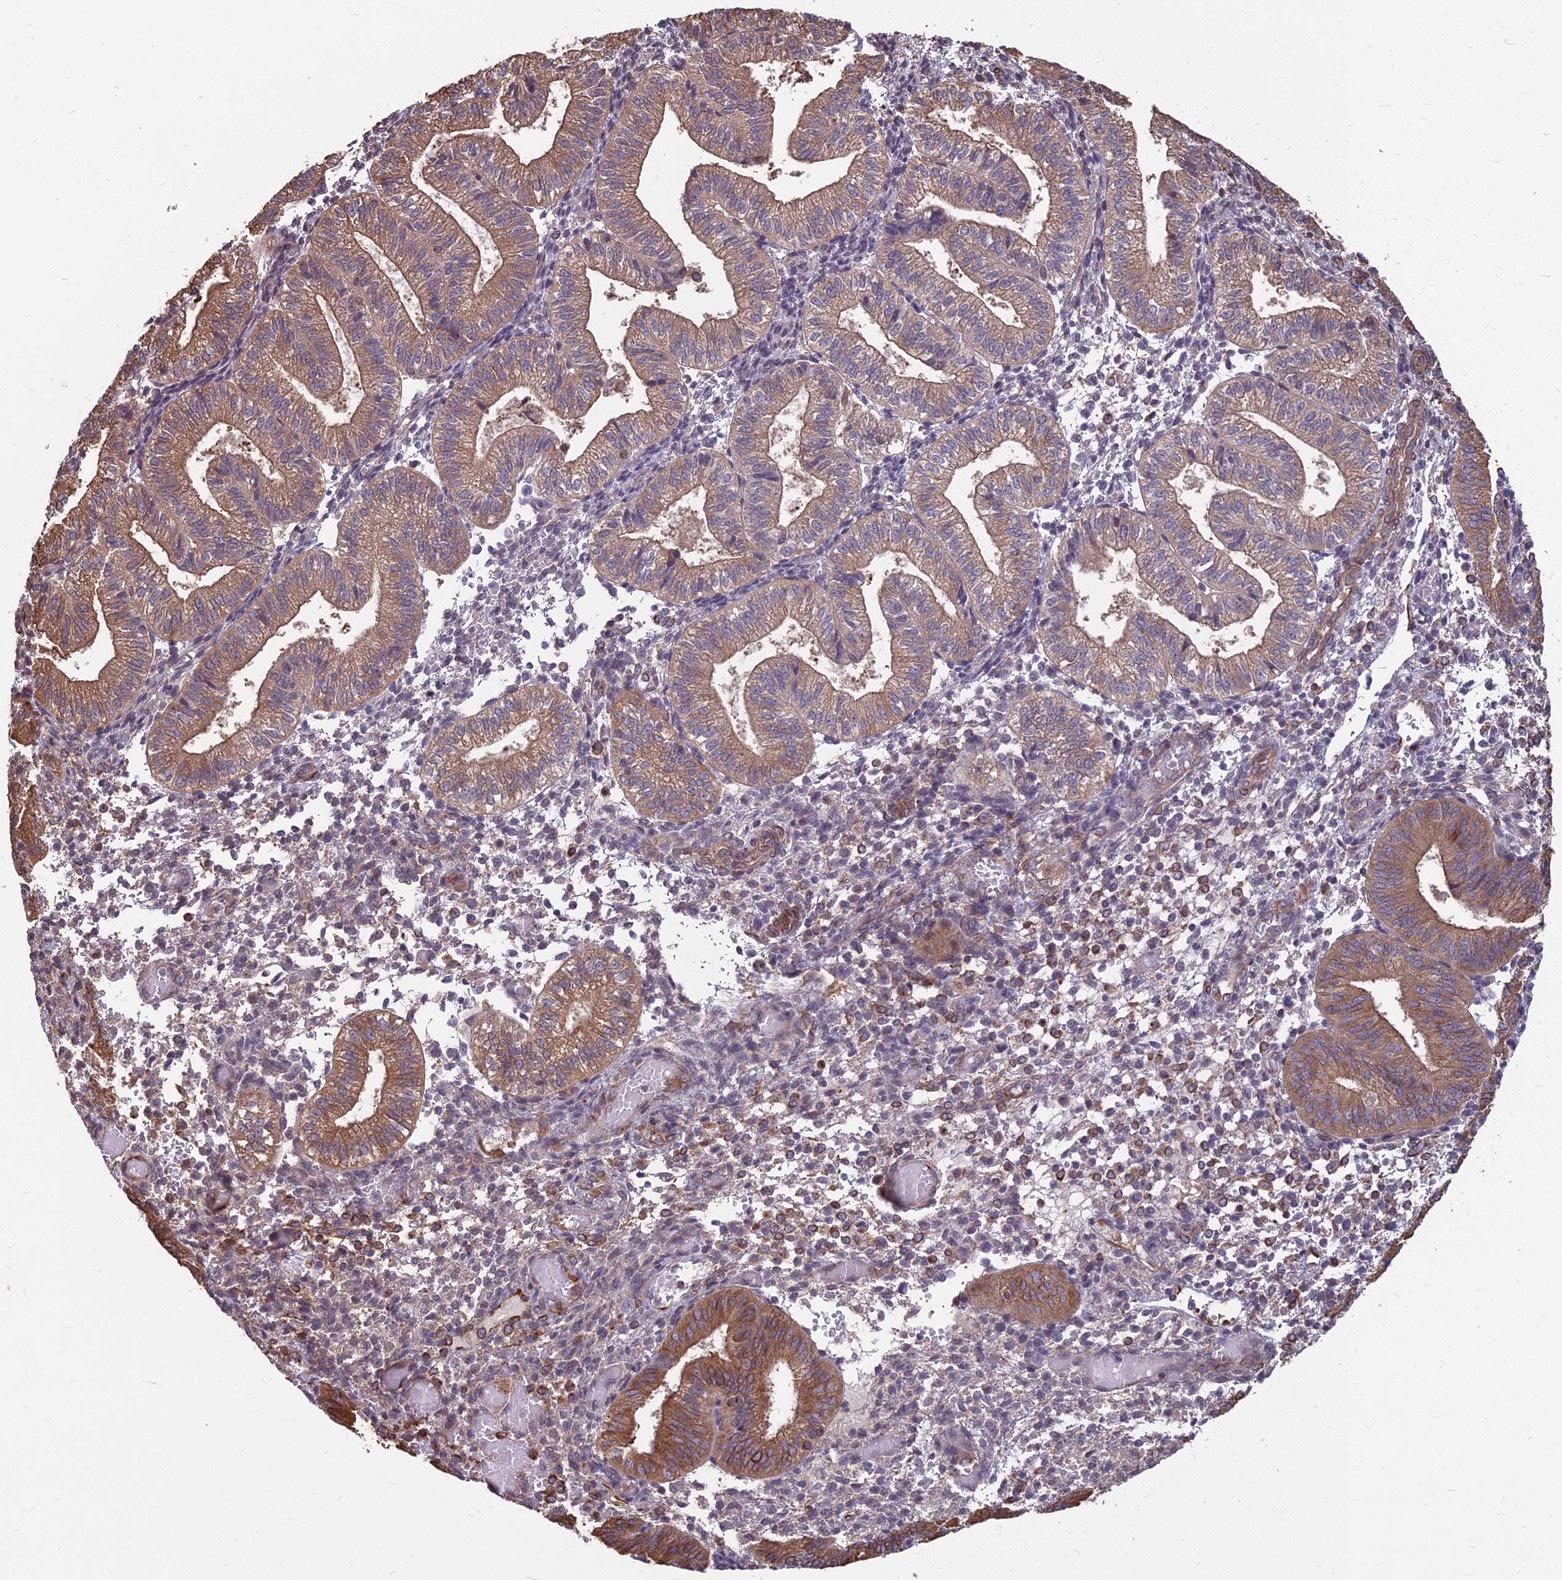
{"staining": {"intensity": "strong", "quantity": "25%-75%", "location": "cytoplasmic/membranous"}, "tissue": "endometrium", "cell_type": "Cells in endometrial stroma", "image_type": "normal", "snomed": [{"axis": "morphology", "description": "Normal tissue, NOS"}, {"axis": "topography", "description": "Endometrium"}], "caption": "Strong cytoplasmic/membranous staining for a protein is present in about 25%-75% of cells in endometrial stroma of normal endometrium using immunohistochemistry.", "gene": "LSM6", "patient": {"sex": "female", "age": 34}}